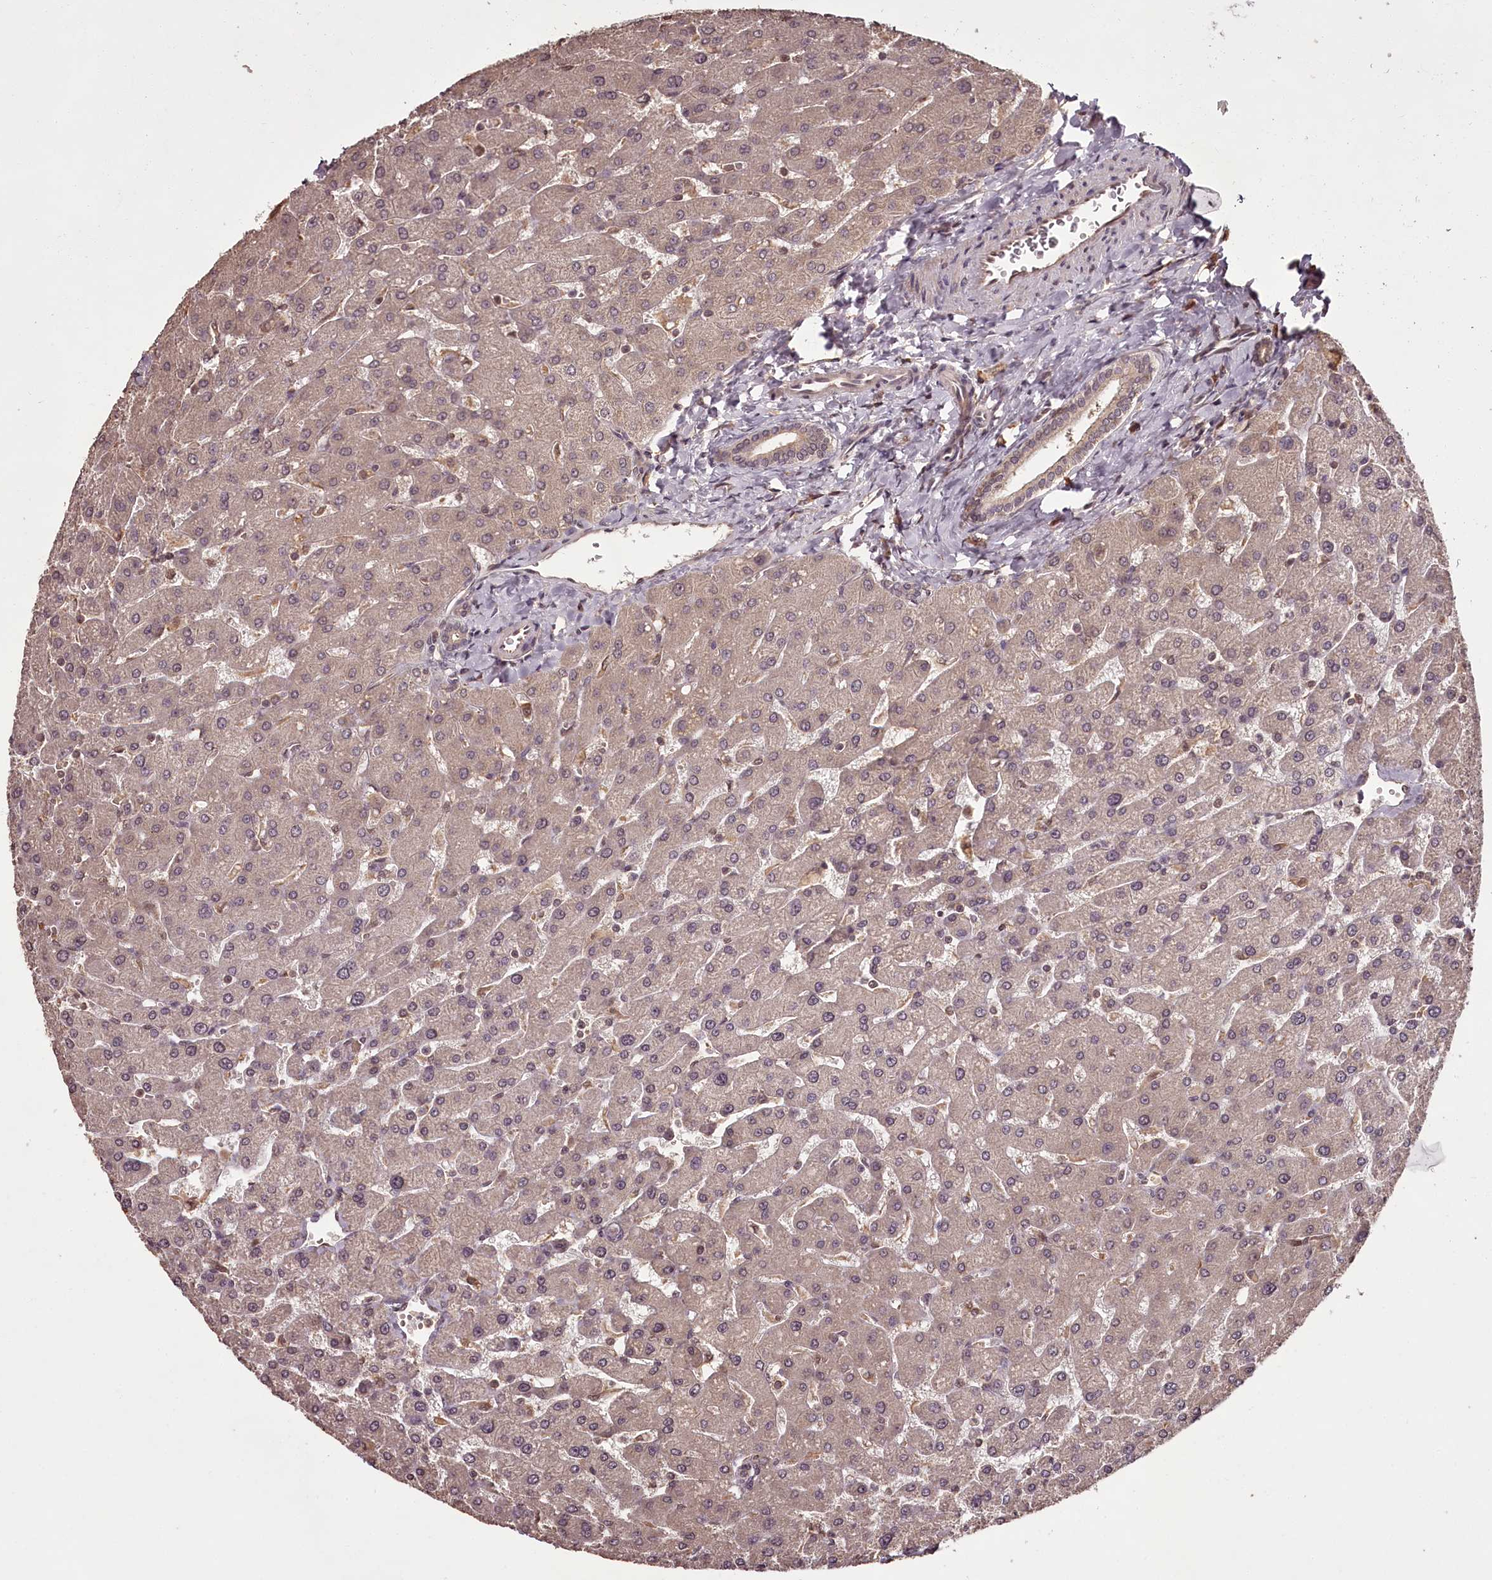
{"staining": {"intensity": "weak", "quantity": "<25%", "location": "cytoplasmic/membranous"}, "tissue": "liver", "cell_type": "Cholangiocytes", "image_type": "normal", "snomed": [{"axis": "morphology", "description": "Normal tissue, NOS"}, {"axis": "topography", "description": "Liver"}], "caption": "The image reveals no significant expression in cholangiocytes of liver.", "gene": "NPRL2", "patient": {"sex": "male", "age": 55}}